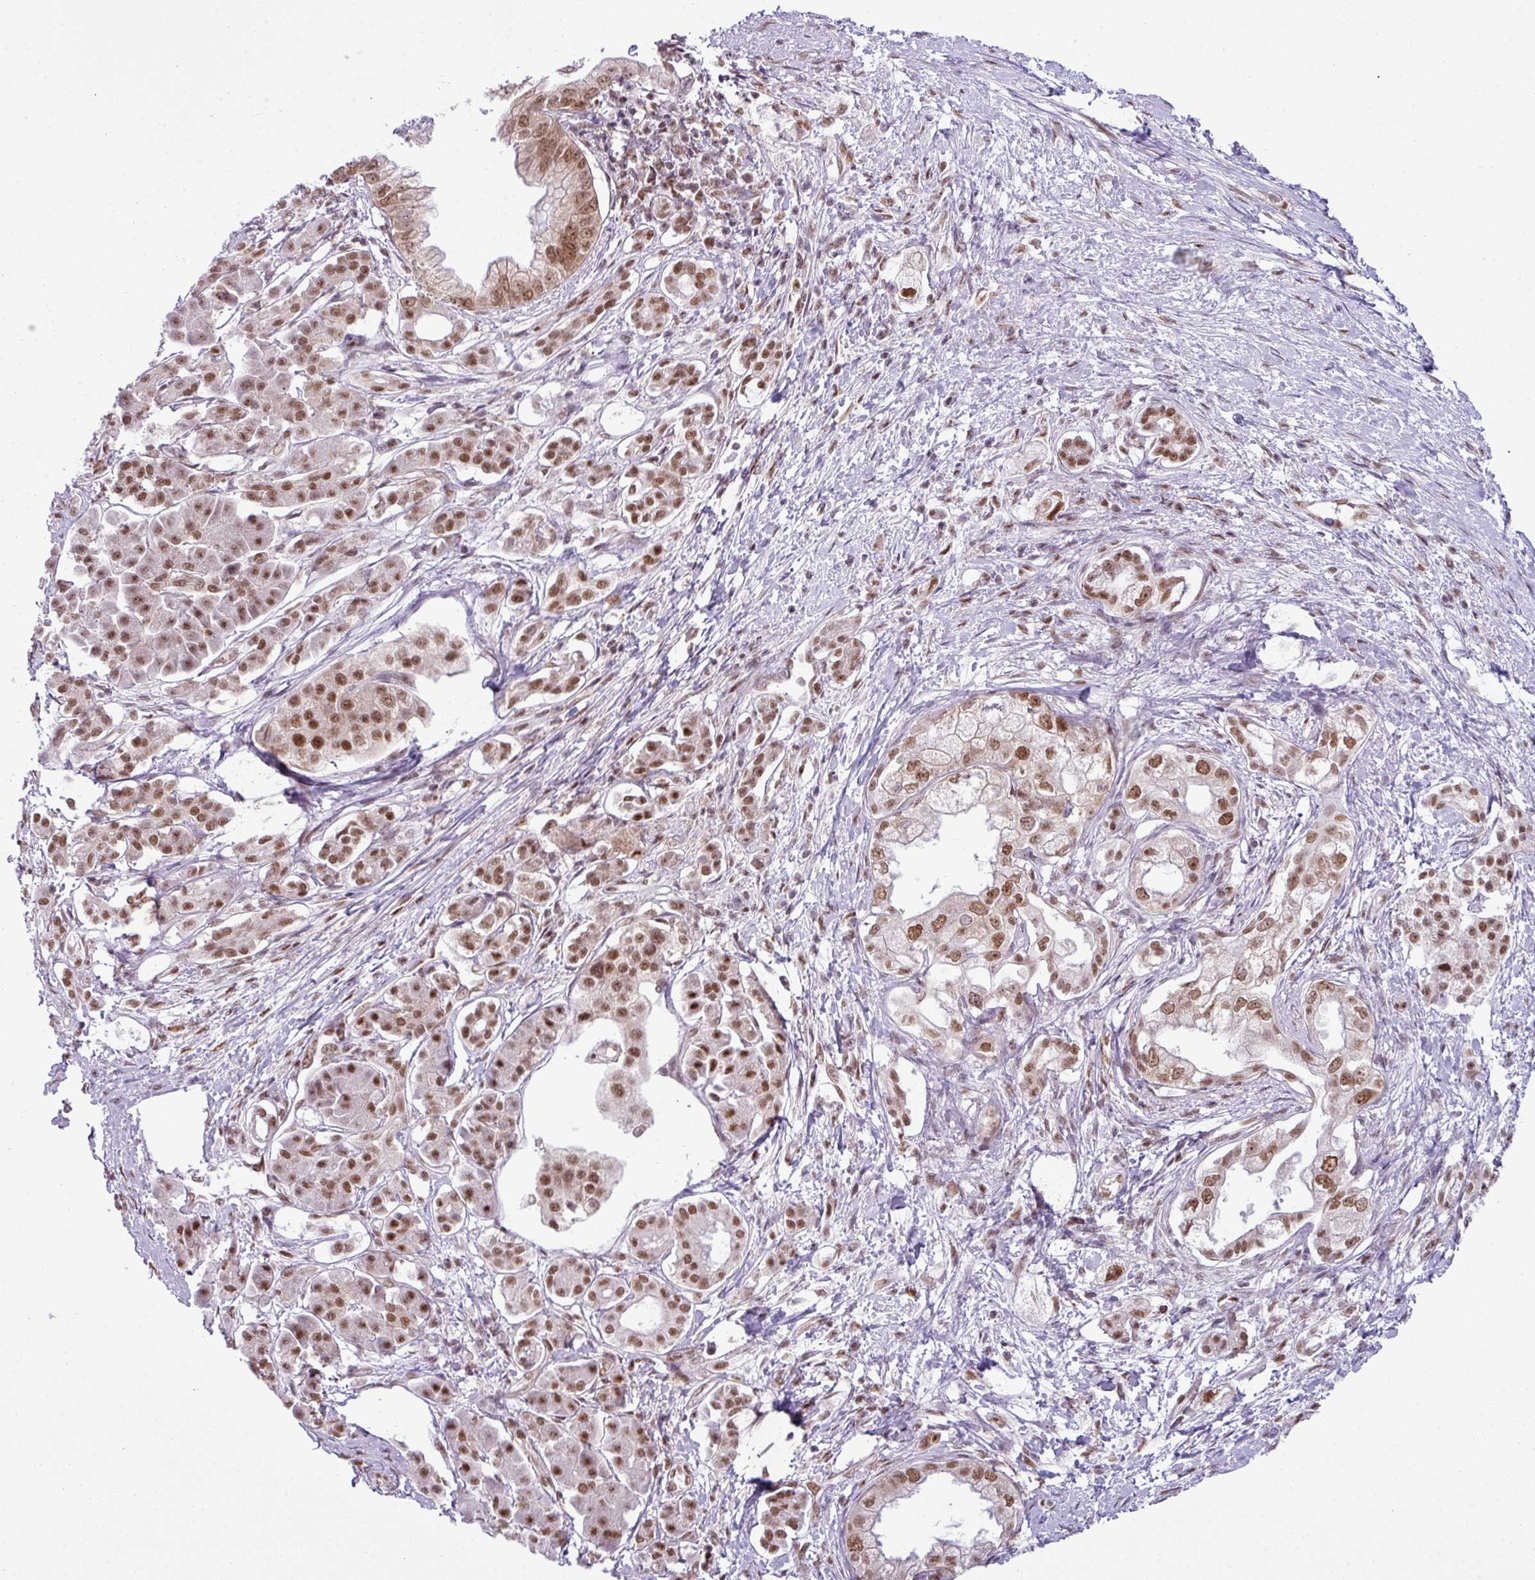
{"staining": {"intensity": "moderate", "quantity": ">75%", "location": "nuclear"}, "tissue": "pancreatic cancer", "cell_type": "Tumor cells", "image_type": "cancer", "snomed": [{"axis": "morphology", "description": "Adenocarcinoma, NOS"}, {"axis": "topography", "description": "Pancreas"}], "caption": "High-magnification brightfield microscopy of pancreatic cancer (adenocarcinoma) stained with DAB (3,3'-diaminobenzidine) (brown) and counterstained with hematoxylin (blue). tumor cells exhibit moderate nuclear staining is appreciated in approximately>75% of cells.", "gene": "ARL6IP4", "patient": {"sex": "male", "age": 70}}